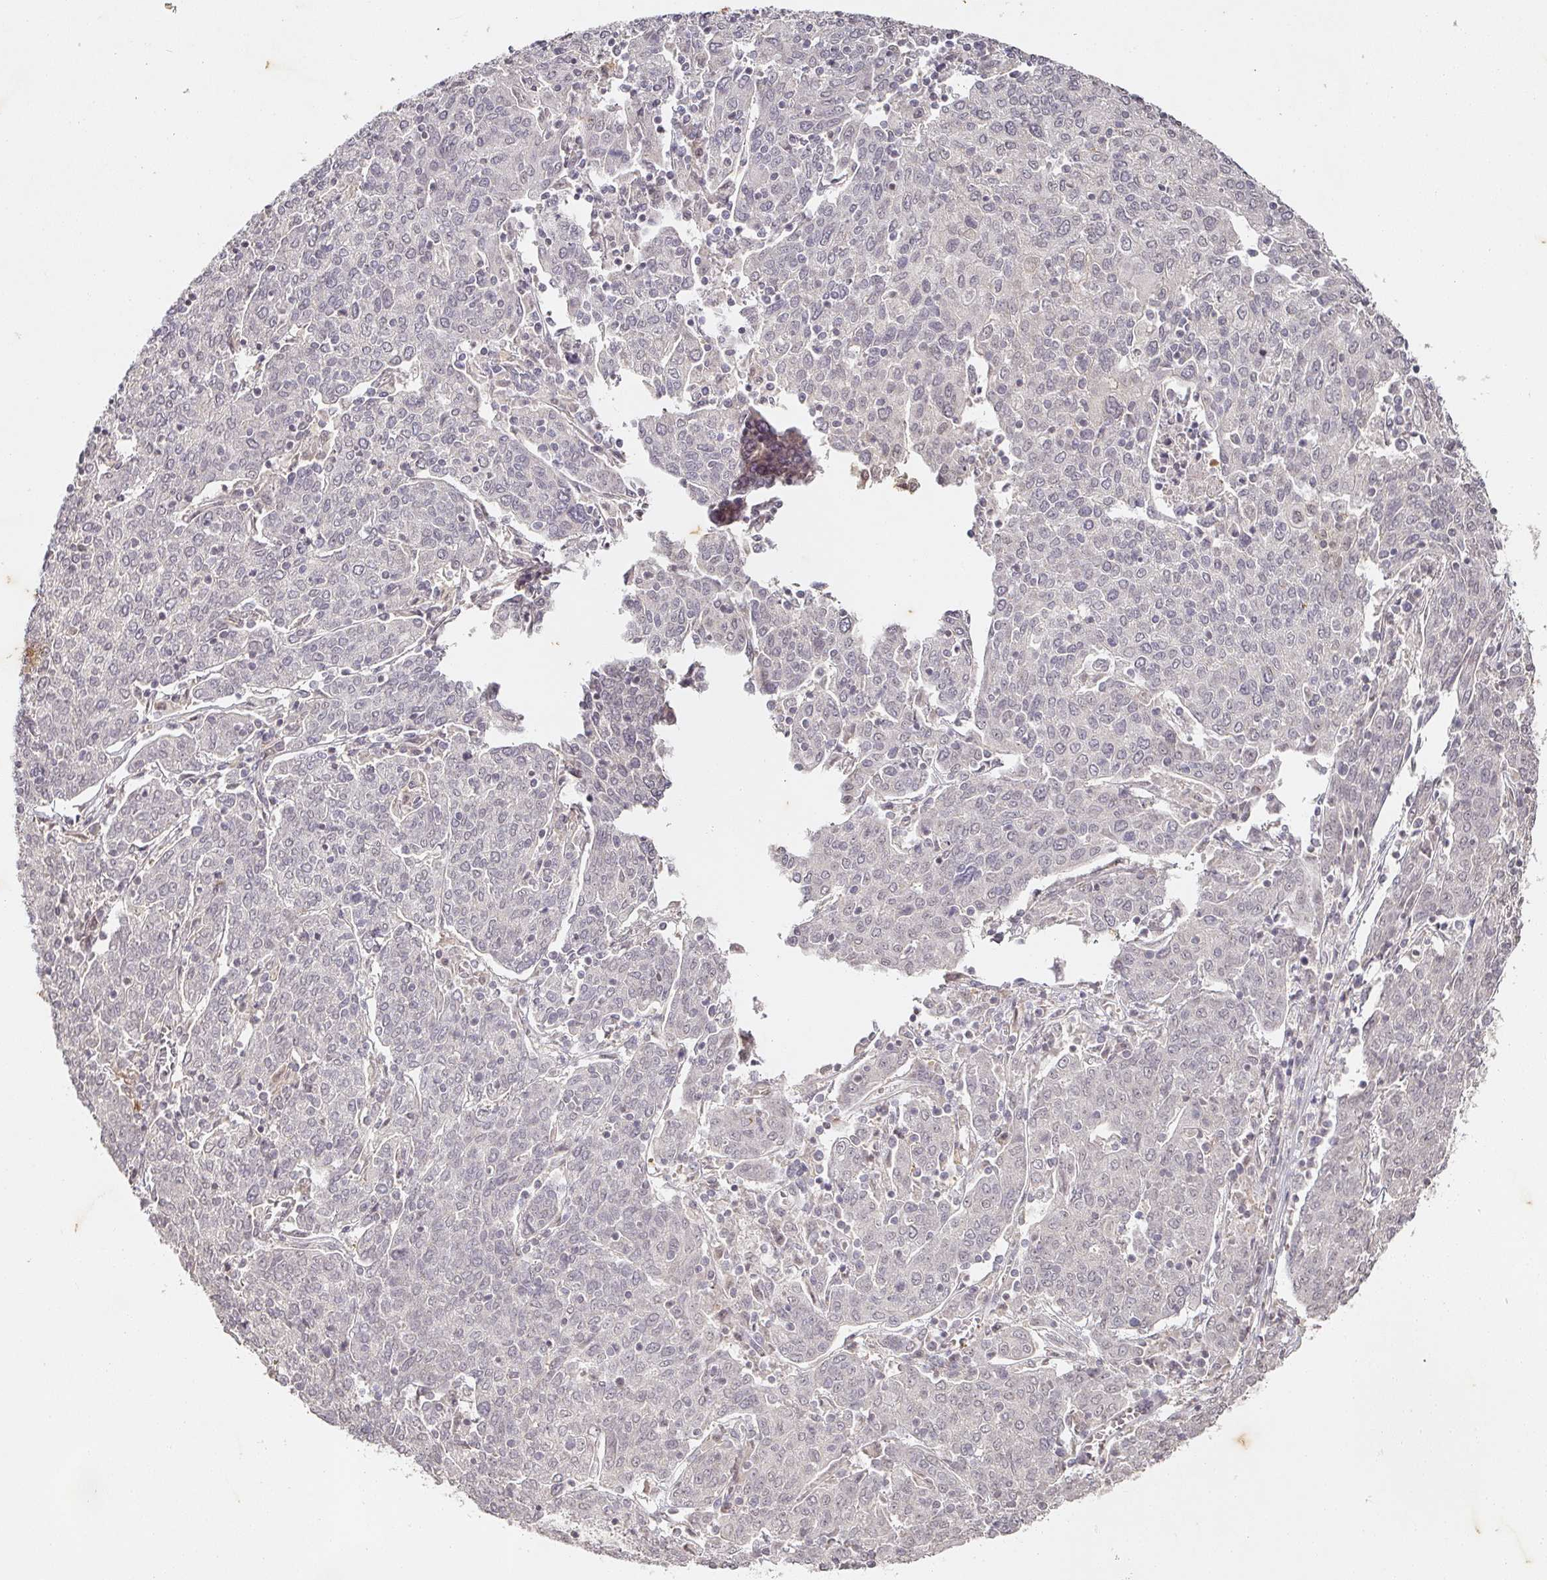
{"staining": {"intensity": "negative", "quantity": "none", "location": "none"}, "tissue": "cervical cancer", "cell_type": "Tumor cells", "image_type": "cancer", "snomed": [{"axis": "morphology", "description": "Squamous cell carcinoma, NOS"}, {"axis": "topography", "description": "Cervix"}], "caption": "High power microscopy photomicrograph of an immunohistochemistry (IHC) photomicrograph of cervical cancer, revealing no significant staining in tumor cells. (DAB (3,3'-diaminobenzidine) IHC, high magnification).", "gene": "CAPN5", "patient": {"sex": "female", "age": 67}}